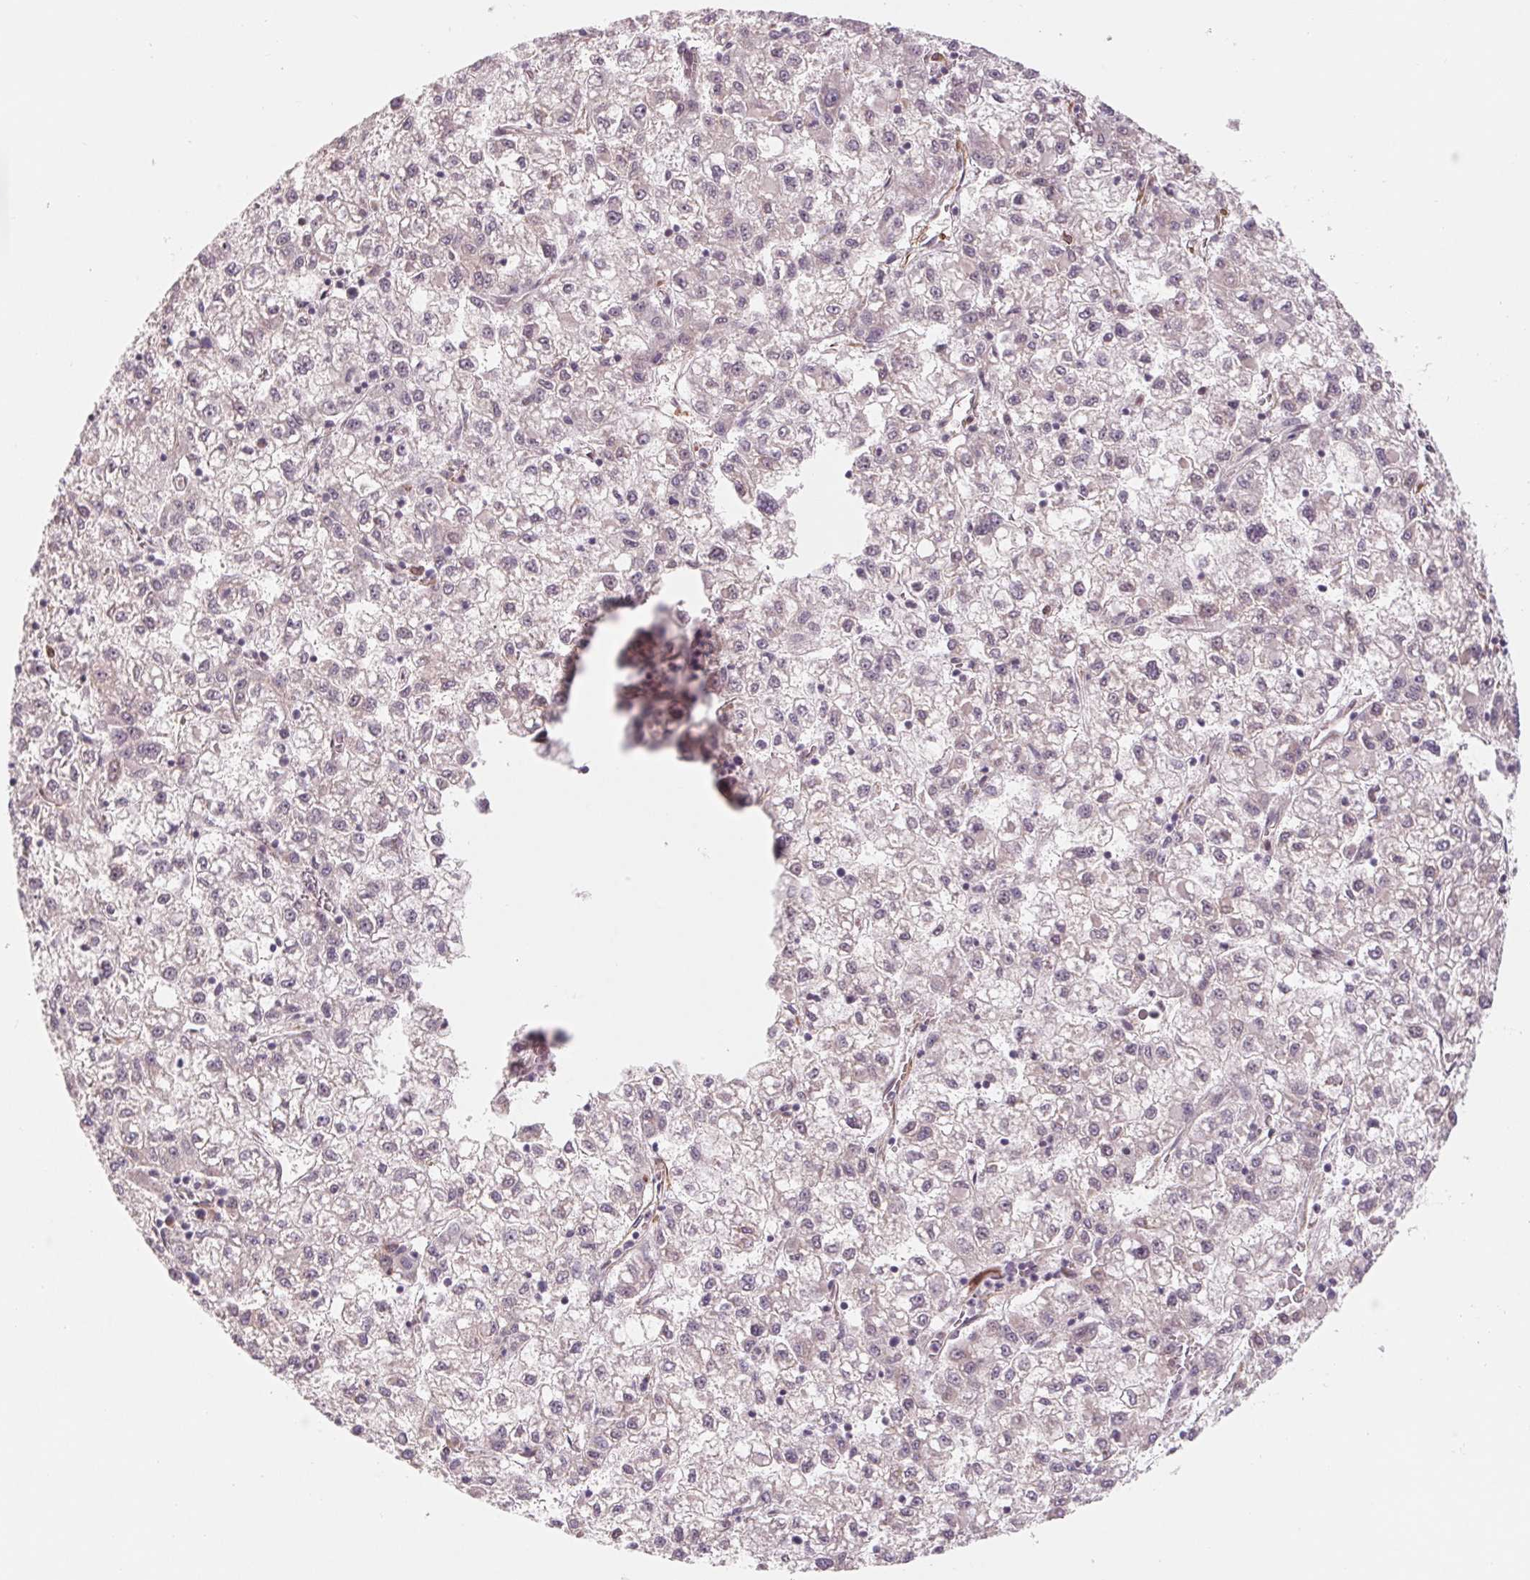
{"staining": {"intensity": "negative", "quantity": "none", "location": "none"}, "tissue": "liver cancer", "cell_type": "Tumor cells", "image_type": "cancer", "snomed": [{"axis": "morphology", "description": "Carcinoma, Hepatocellular, NOS"}, {"axis": "topography", "description": "Liver"}], "caption": "The IHC histopathology image has no significant staining in tumor cells of liver cancer tissue. (Brightfield microscopy of DAB immunohistochemistry (IHC) at high magnification).", "gene": "CCDC112", "patient": {"sex": "male", "age": 40}}